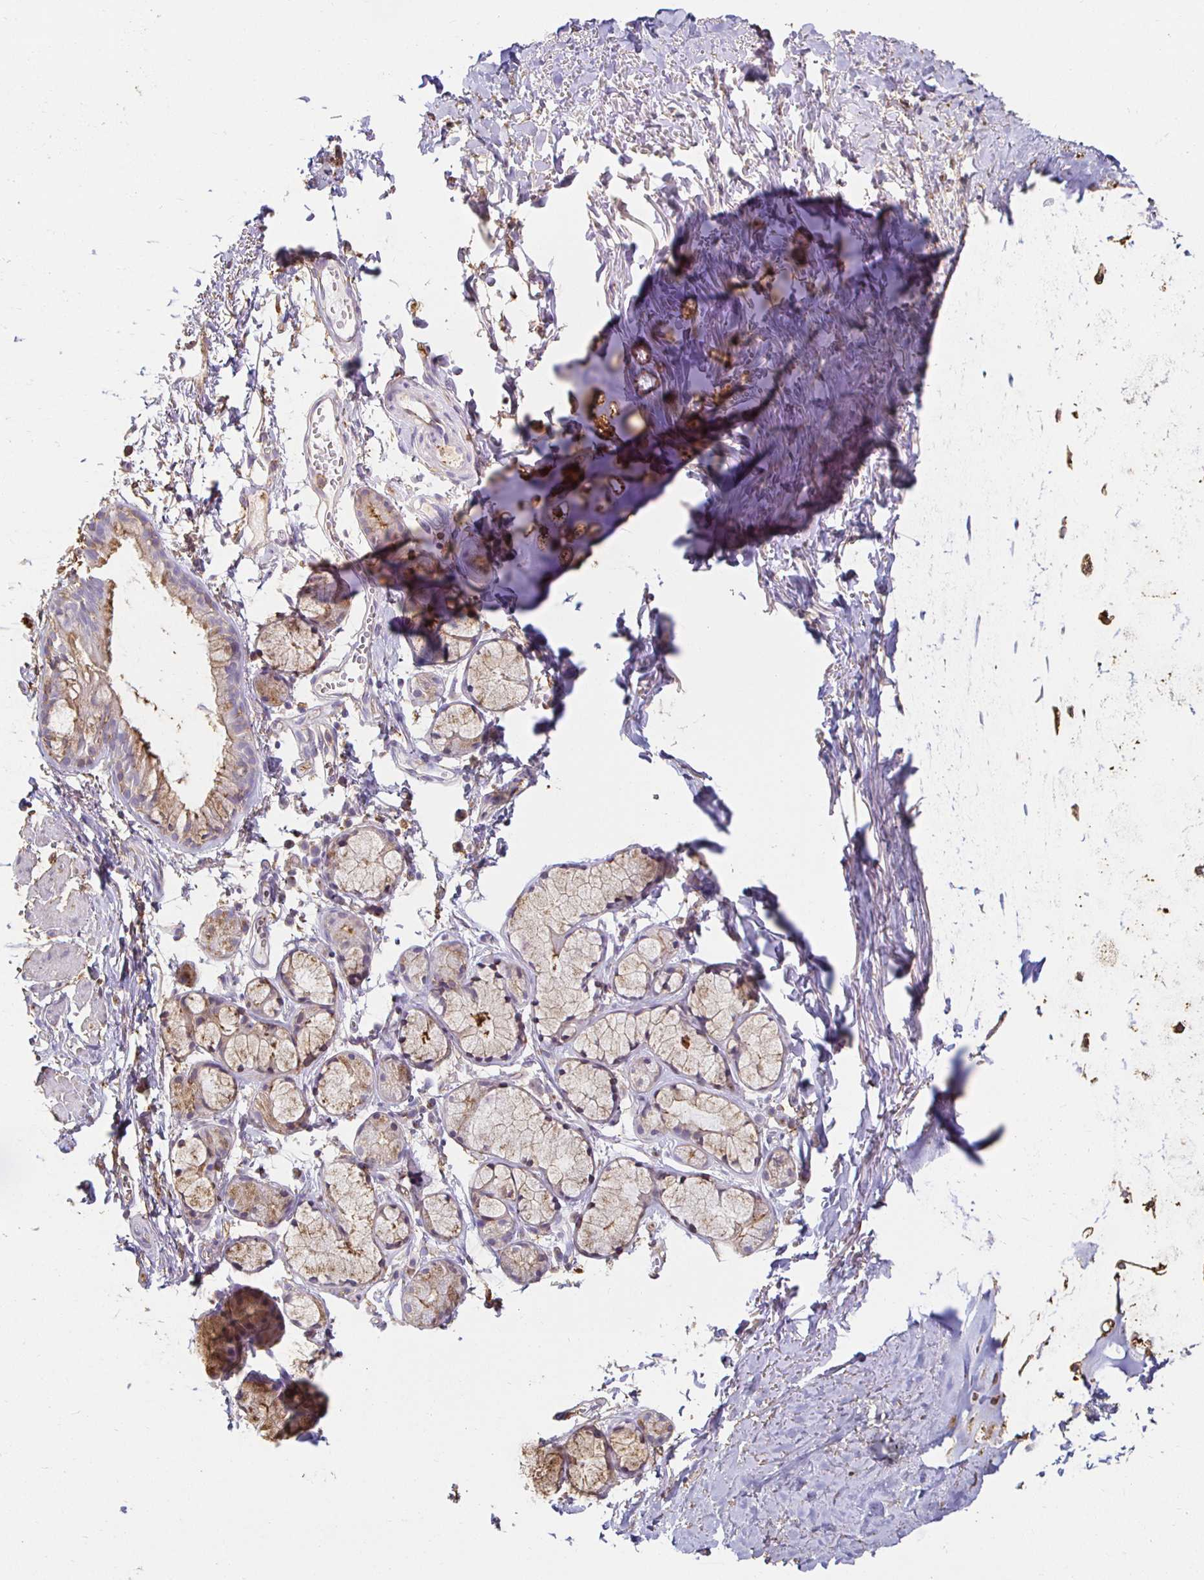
{"staining": {"intensity": "weak", "quantity": "<25%", "location": "cytoplasmic/membranous"}, "tissue": "bronchus", "cell_type": "Respiratory epithelial cells", "image_type": "normal", "snomed": [{"axis": "morphology", "description": "Normal tissue, NOS"}, {"axis": "topography", "description": "Cartilage tissue"}, {"axis": "topography", "description": "Bronchus"}, {"axis": "topography", "description": "Peripheral nerve tissue"}], "caption": "IHC image of normal human bronchus stained for a protein (brown), which displays no expression in respiratory epithelial cells.", "gene": "TAS1R3", "patient": {"sex": "female", "age": 59}}